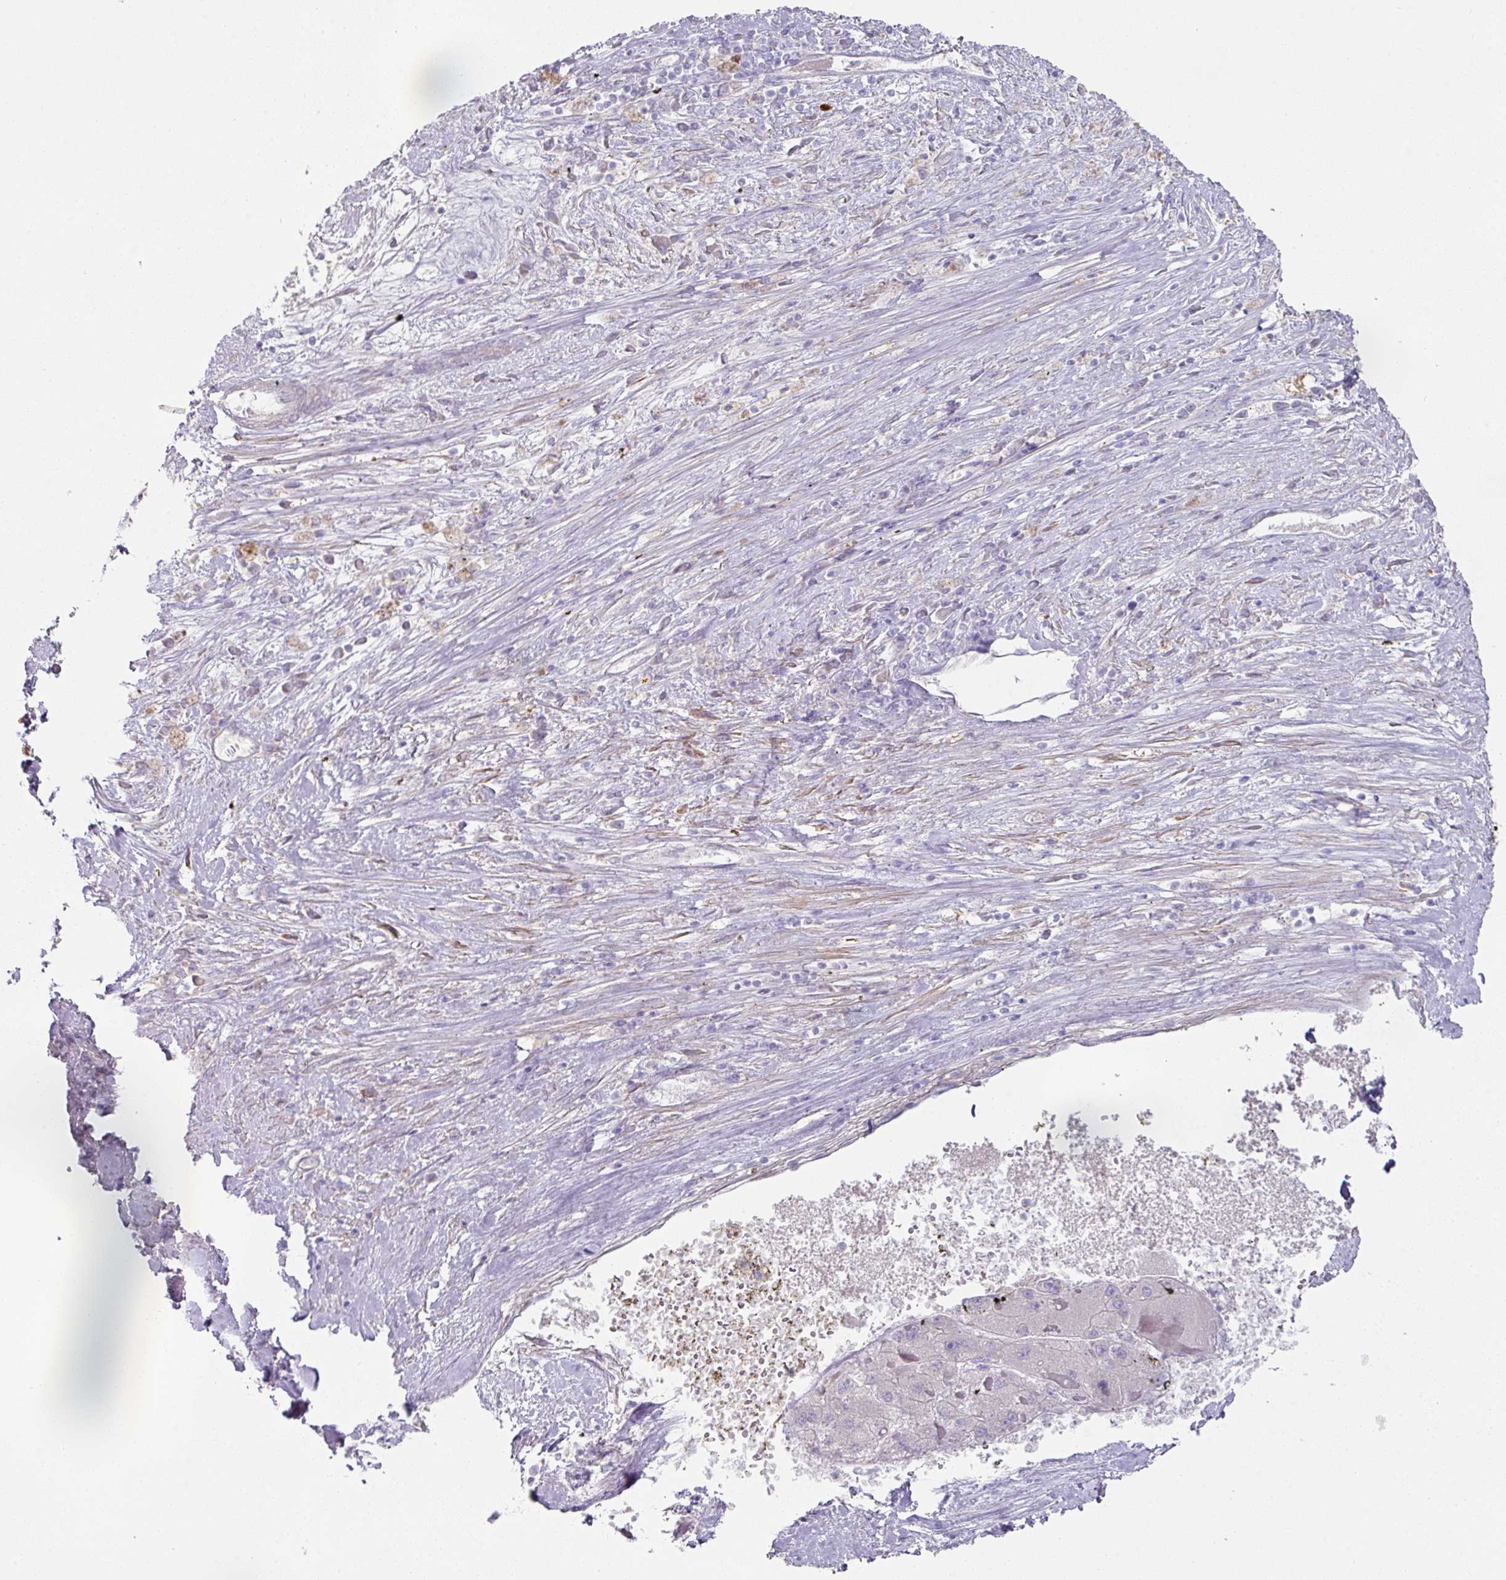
{"staining": {"intensity": "negative", "quantity": "none", "location": "none"}, "tissue": "liver cancer", "cell_type": "Tumor cells", "image_type": "cancer", "snomed": [{"axis": "morphology", "description": "Carcinoma, Hepatocellular, NOS"}, {"axis": "topography", "description": "Liver"}], "caption": "The image exhibits no staining of tumor cells in hepatocellular carcinoma (liver). (DAB (3,3'-diaminobenzidine) IHC visualized using brightfield microscopy, high magnification).", "gene": "TARM1", "patient": {"sex": "female", "age": 73}}